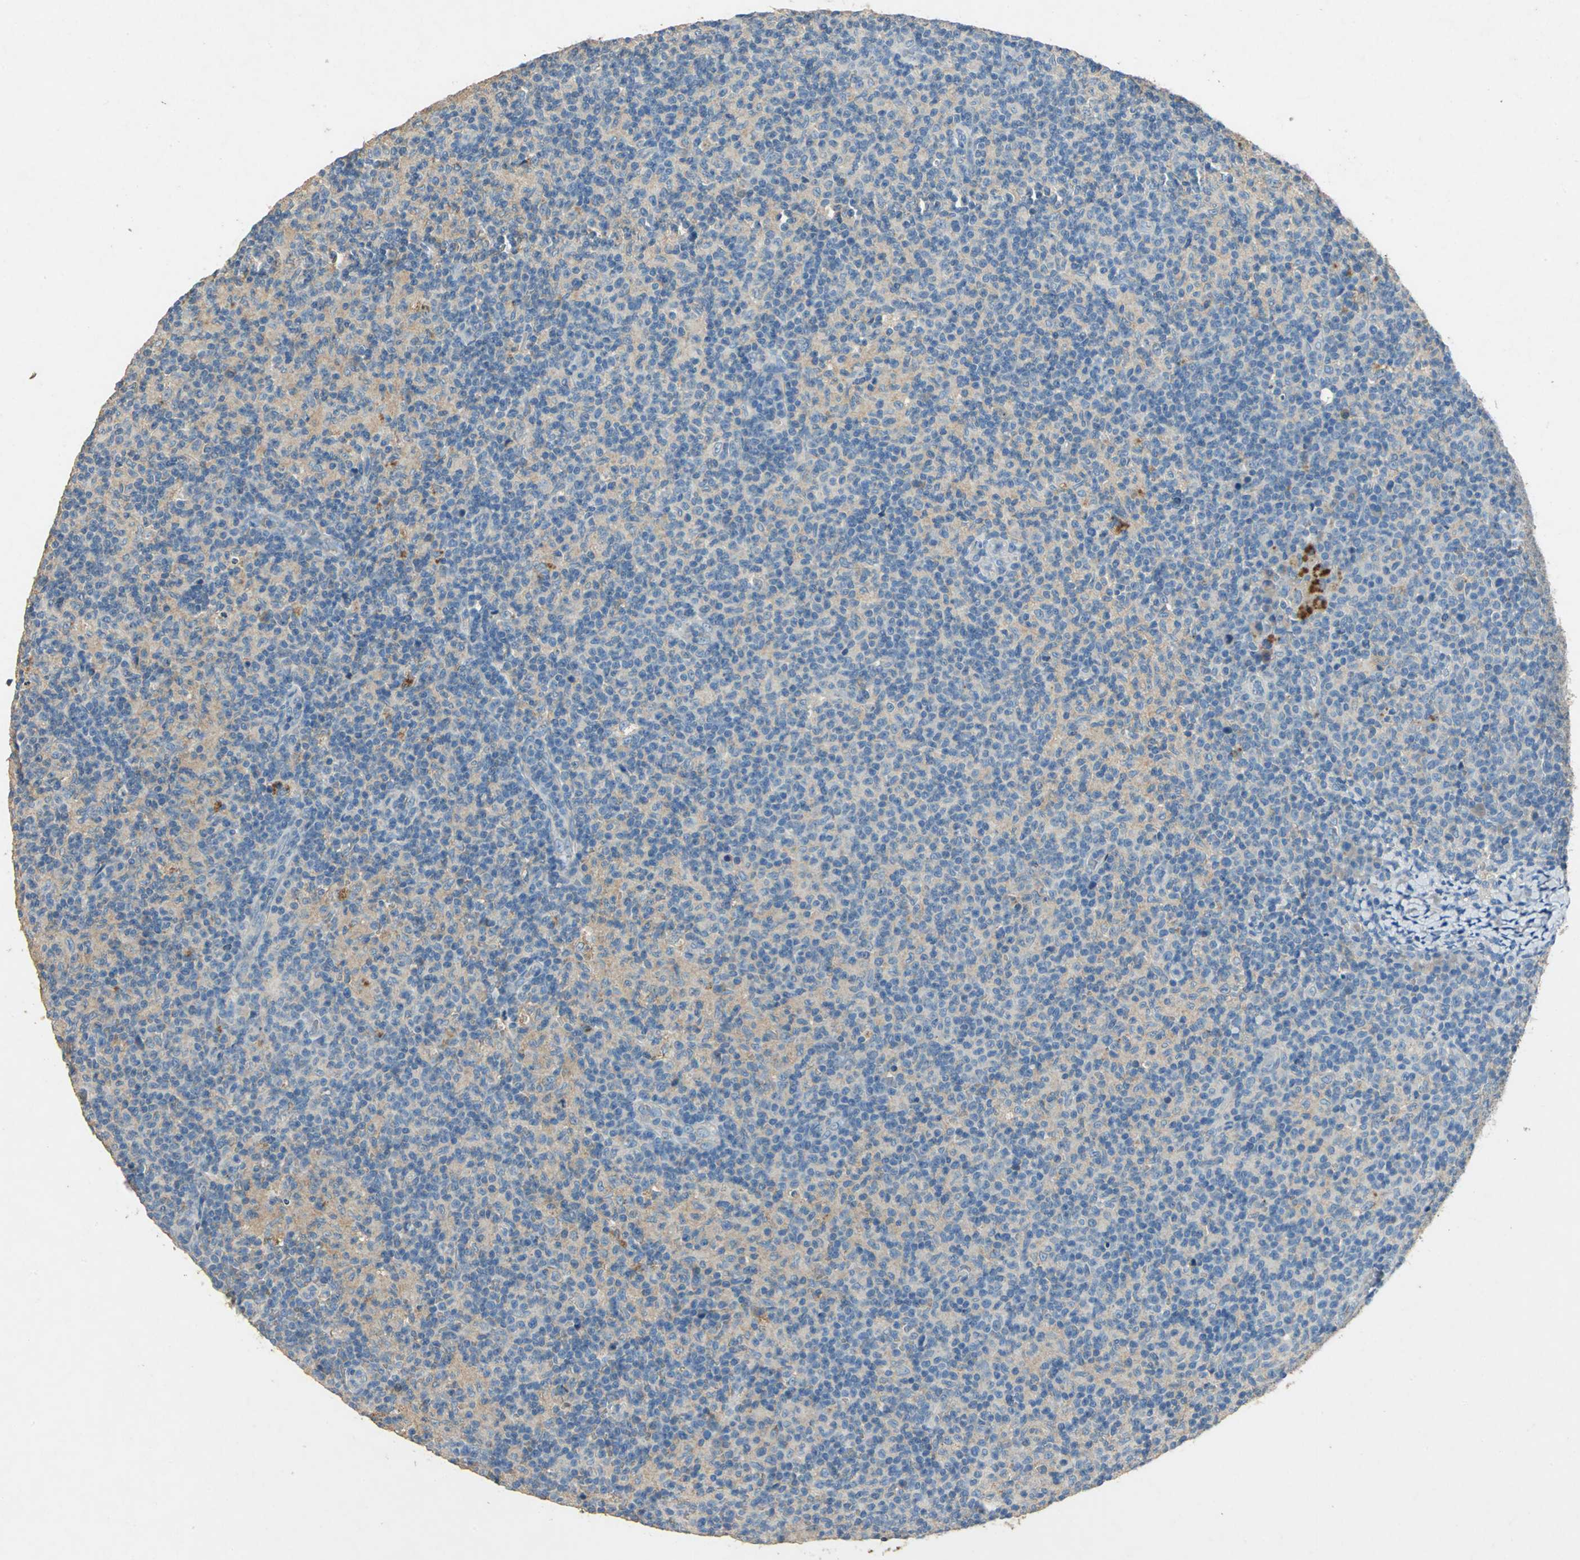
{"staining": {"intensity": "weak", "quantity": ">75%", "location": "cytoplasmic/membranous"}, "tissue": "lymph node", "cell_type": "Germinal center cells", "image_type": "normal", "snomed": [{"axis": "morphology", "description": "Normal tissue, NOS"}, {"axis": "morphology", "description": "Inflammation, NOS"}, {"axis": "topography", "description": "Lymph node"}], "caption": "IHC of unremarkable lymph node shows low levels of weak cytoplasmic/membranous staining in approximately >75% of germinal center cells.", "gene": "ADAMTS5", "patient": {"sex": "male", "age": 55}}